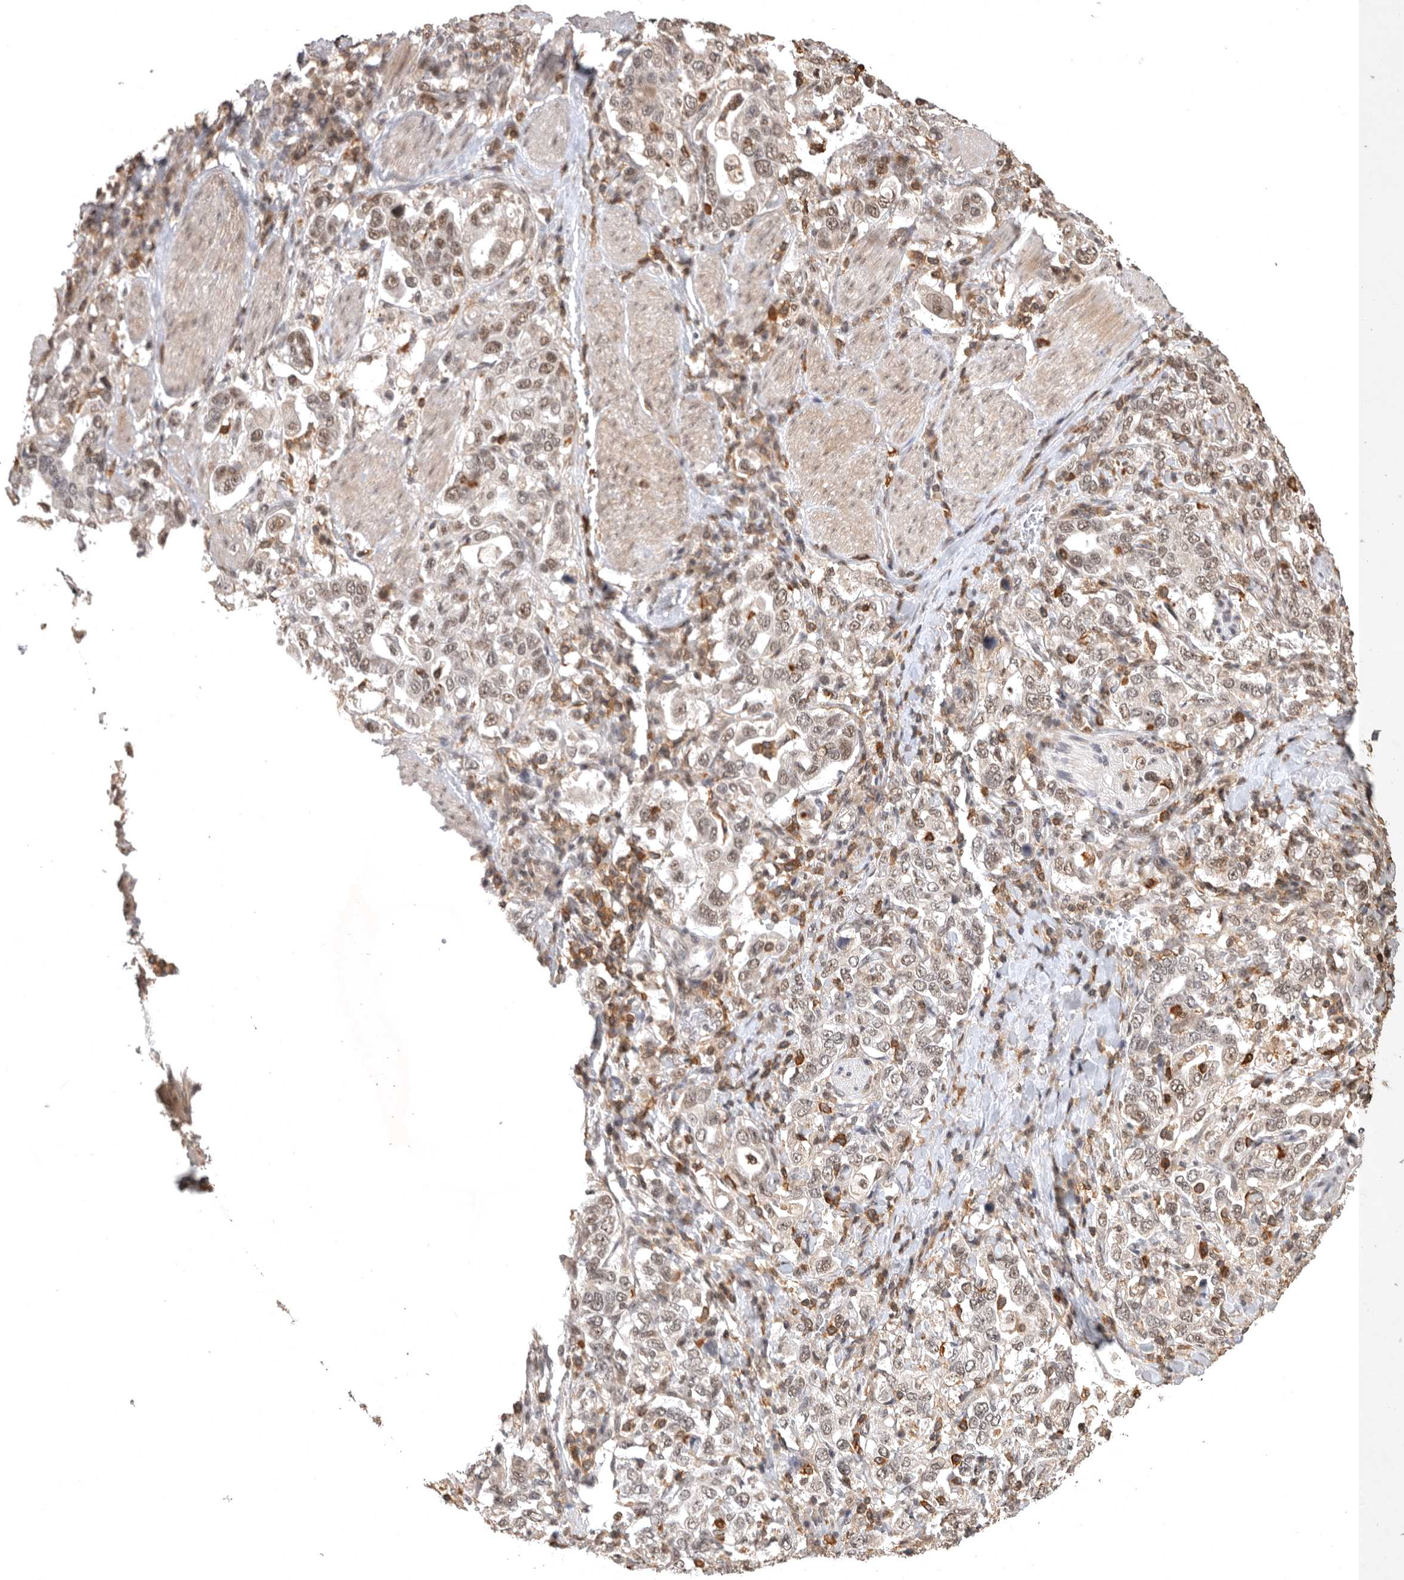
{"staining": {"intensity": "weak", "quantity": ">75%", "location": "nuclear"}, "tissue": "stomach cancer", "cell_type": "Tumor cells", "image_type": "cancer", "snomed": [{"axis": "morphology", "description": "Adenocarcinoma, NOS"}, {"axis": "topography", "description": "Stomach, upper"}], "caption": "Stomach cancer (adenocarcinoma) stained with DAB (3,3'-diaminobenzidine) immunohistochemistry (IHC) demonstrates low levels of weak nuclear positivity in about >75% of tumor cells.", "gene": "CBLL1", "patient": {"sex": "male", "age": 62}}